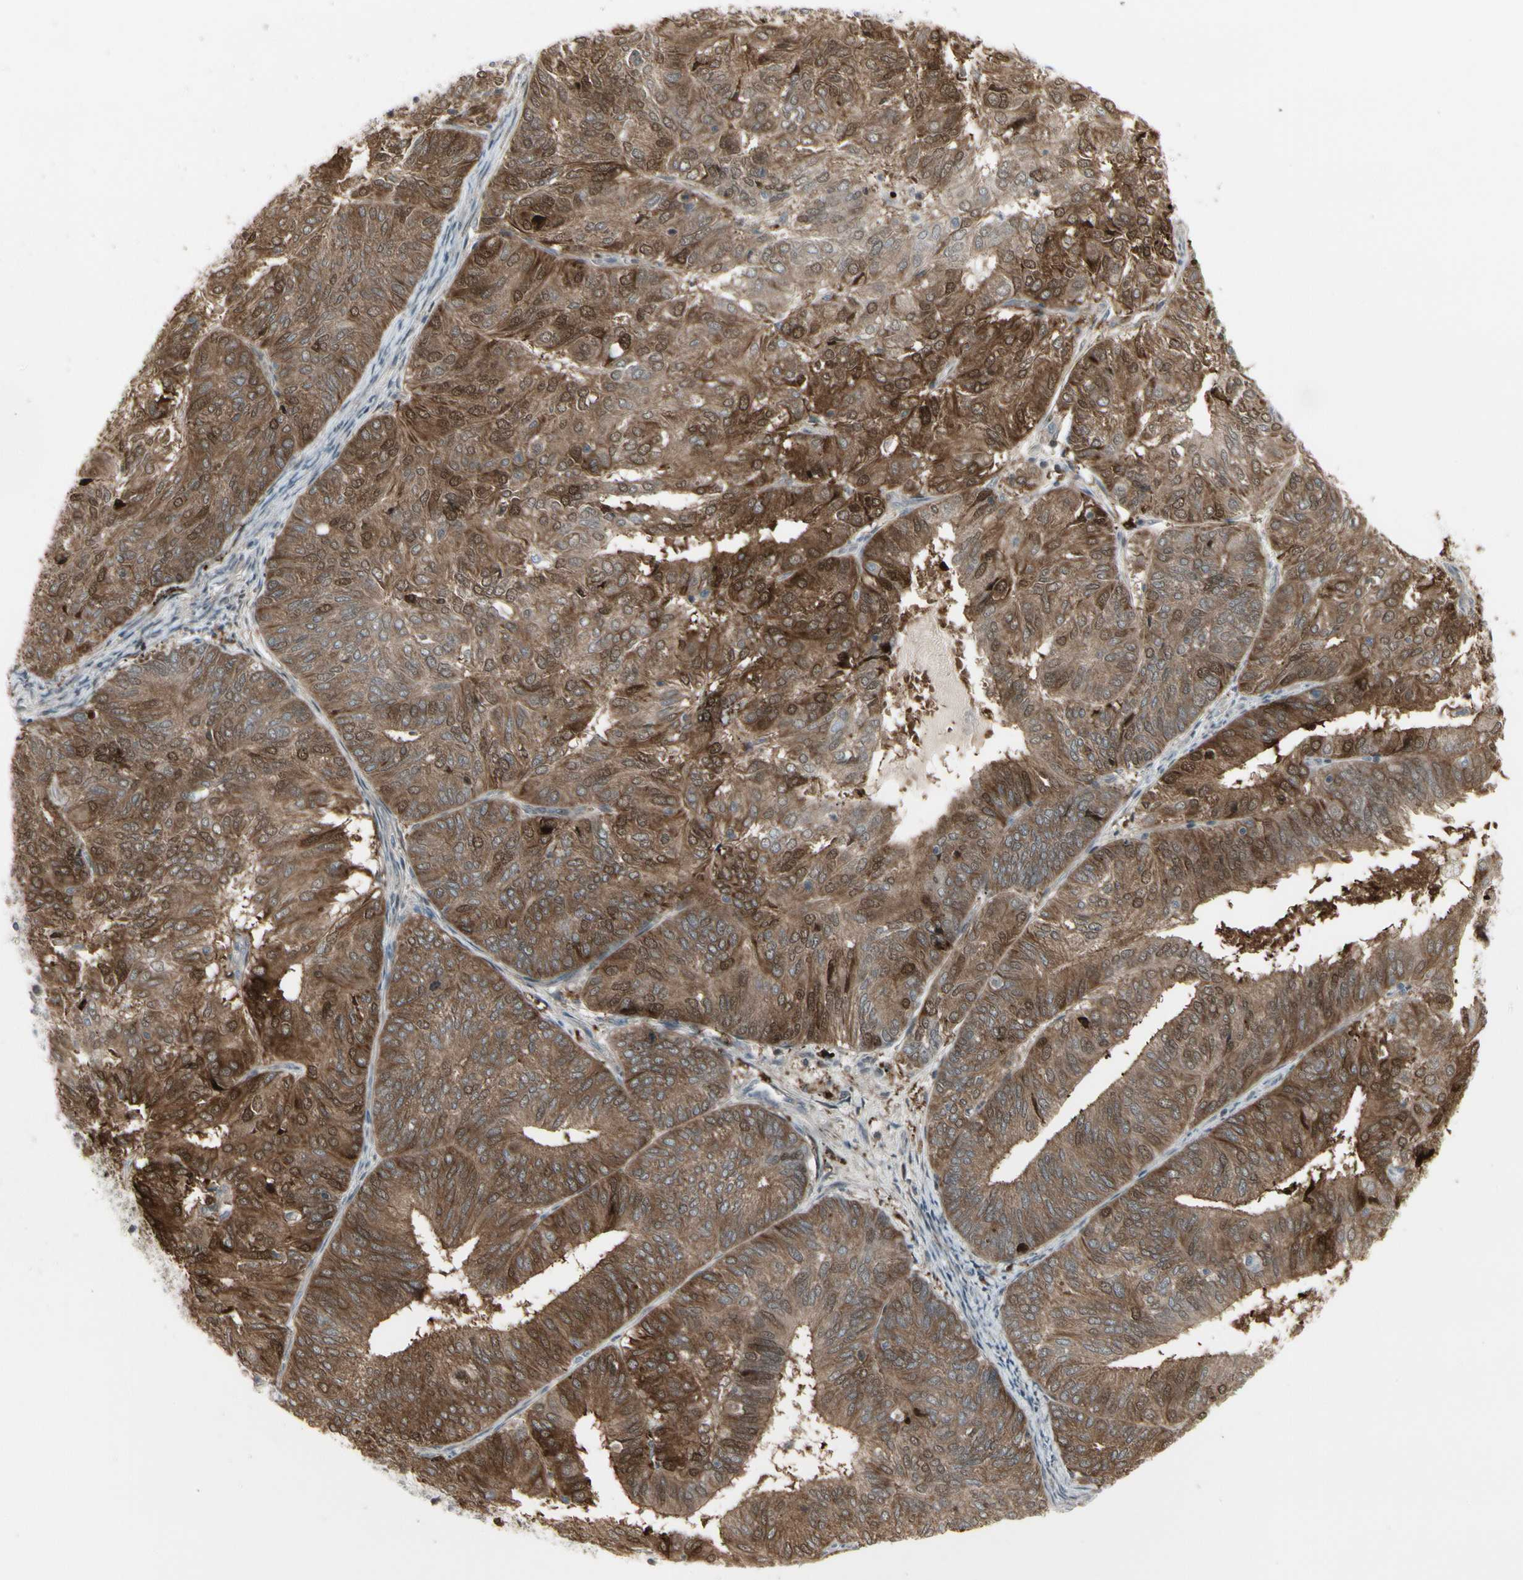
{"staining": {"intensity": "strong", "quantity": ">75%", "location": "cytoplasmic/membranous,nuclear"}, "tissue": "endometrial cancer", "cell_type": "Tumor cells", "image_type": "cancer", "snomed": [{"axis": "morphology", "description": "Adenocarcinoma, NOS"}, {"axis": "topography", "description": "Uterus"}], "caption": "IHC micrograph of neoplastic tissue: human endometrial cancer (adenocarcinoma) stained using immunohistochemistry demonstrates high levels of strong protein expression localized specifically in the cytoplasmic/membranous and nuclear of tumor cells, appearing as a cytoplasmic/membranous and nuclear brown color.", "gene": "IGFBP6", "patient": {"sex": "female", "age": 60}}